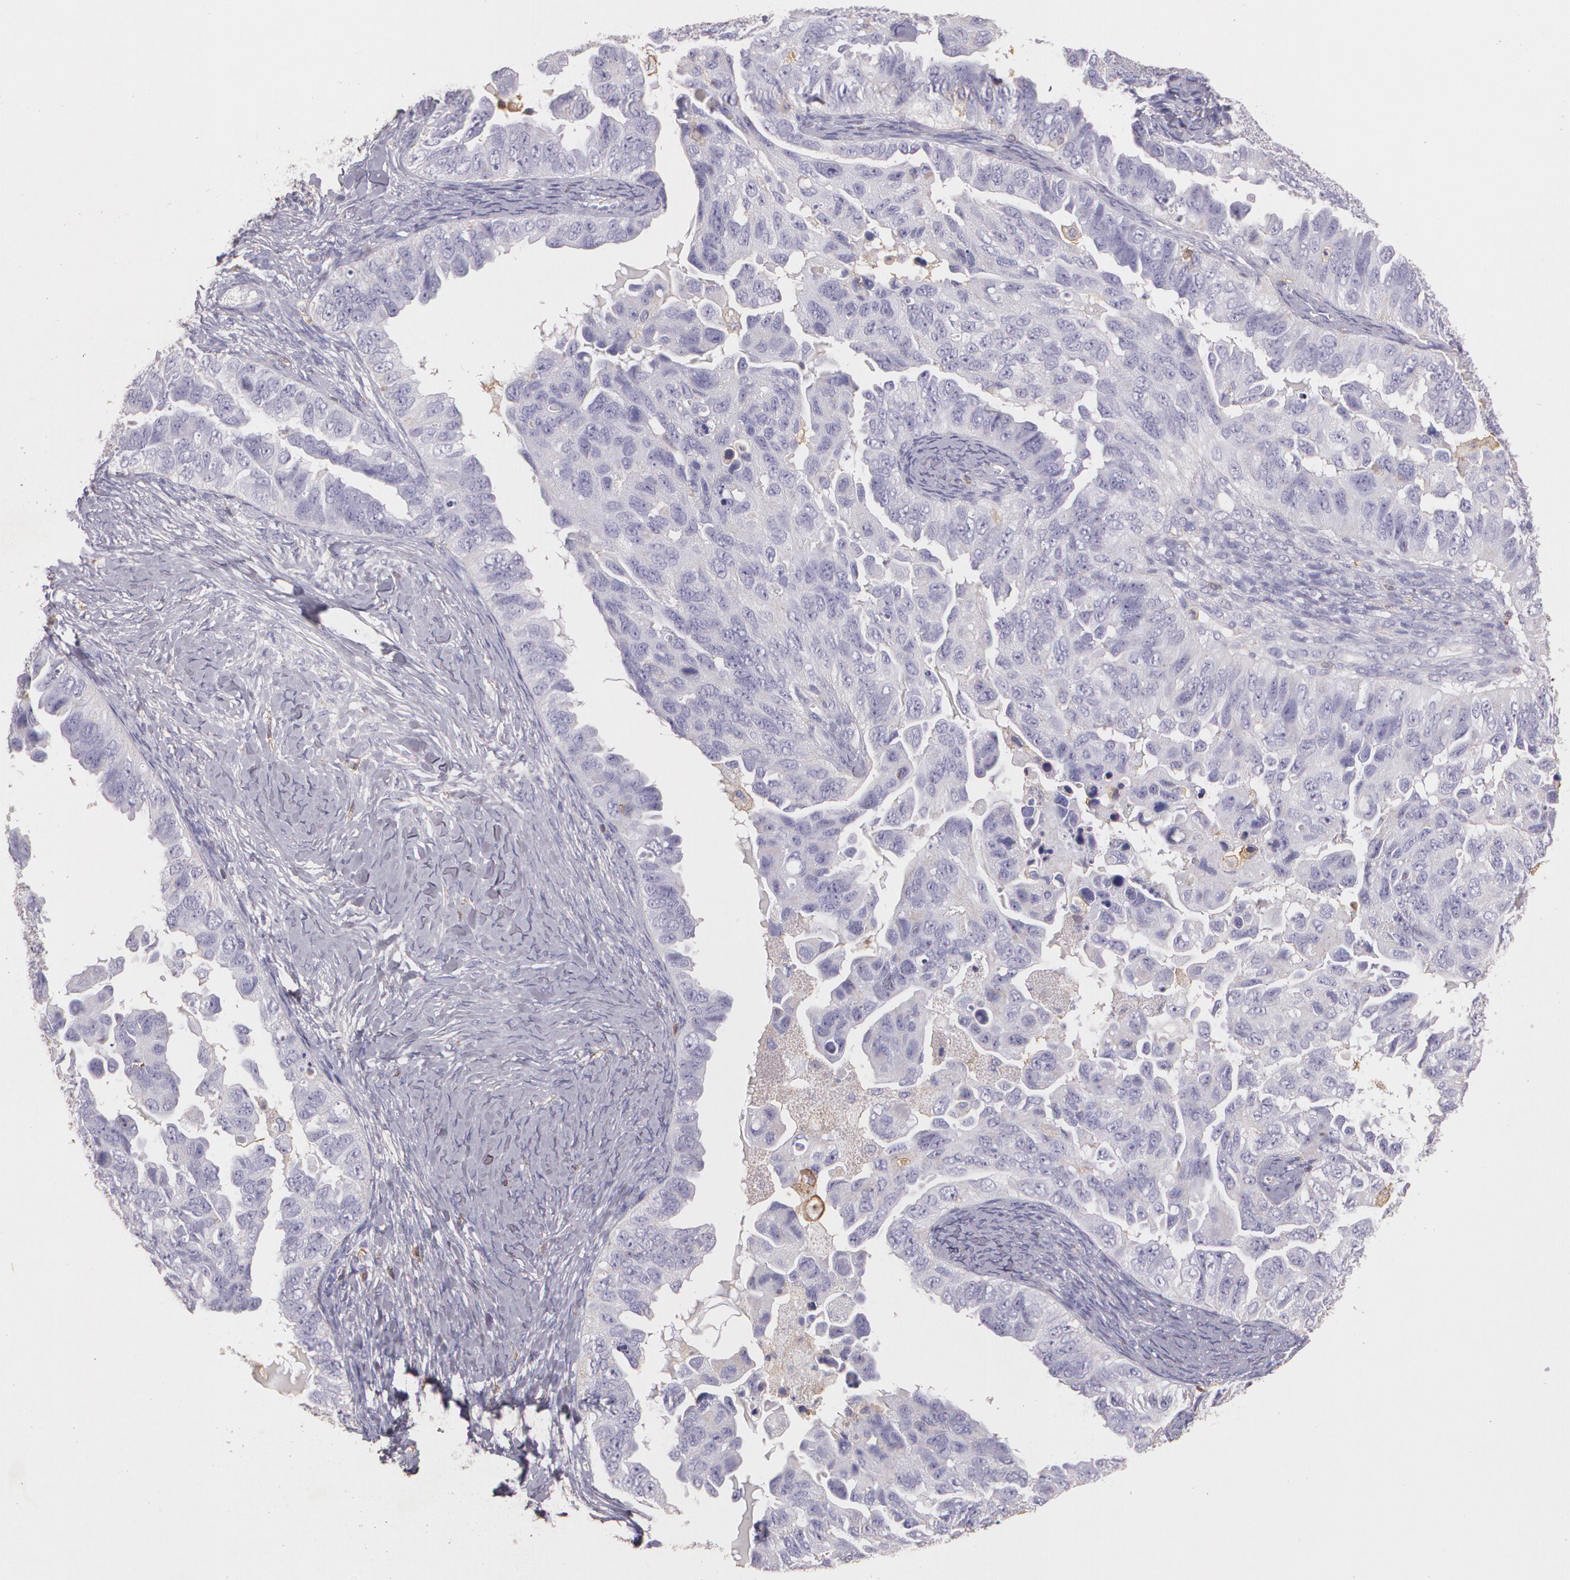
{"staining": {"intensity": "negative", "quantity": "none", "location": "none"}, "tissue": "ovarian cancer", "cell_type": "Tumor cells", "image_type": "cancer", "snomed": [{"axis": "morphology", "description": "Carcinoma, endometroid"}, {"axis": "topography", "description": "Ovary"}], "caption": "A high-resolution photomicrograph shows immunohistochemistry (IHC) staining of ovarian cancer, which exhibits no significant expression in tumor cells. (DAB IHC with hematoxylin counter stain).", "gene": "TGFBR1", "patient": {"sex": "female", "age": 42}}